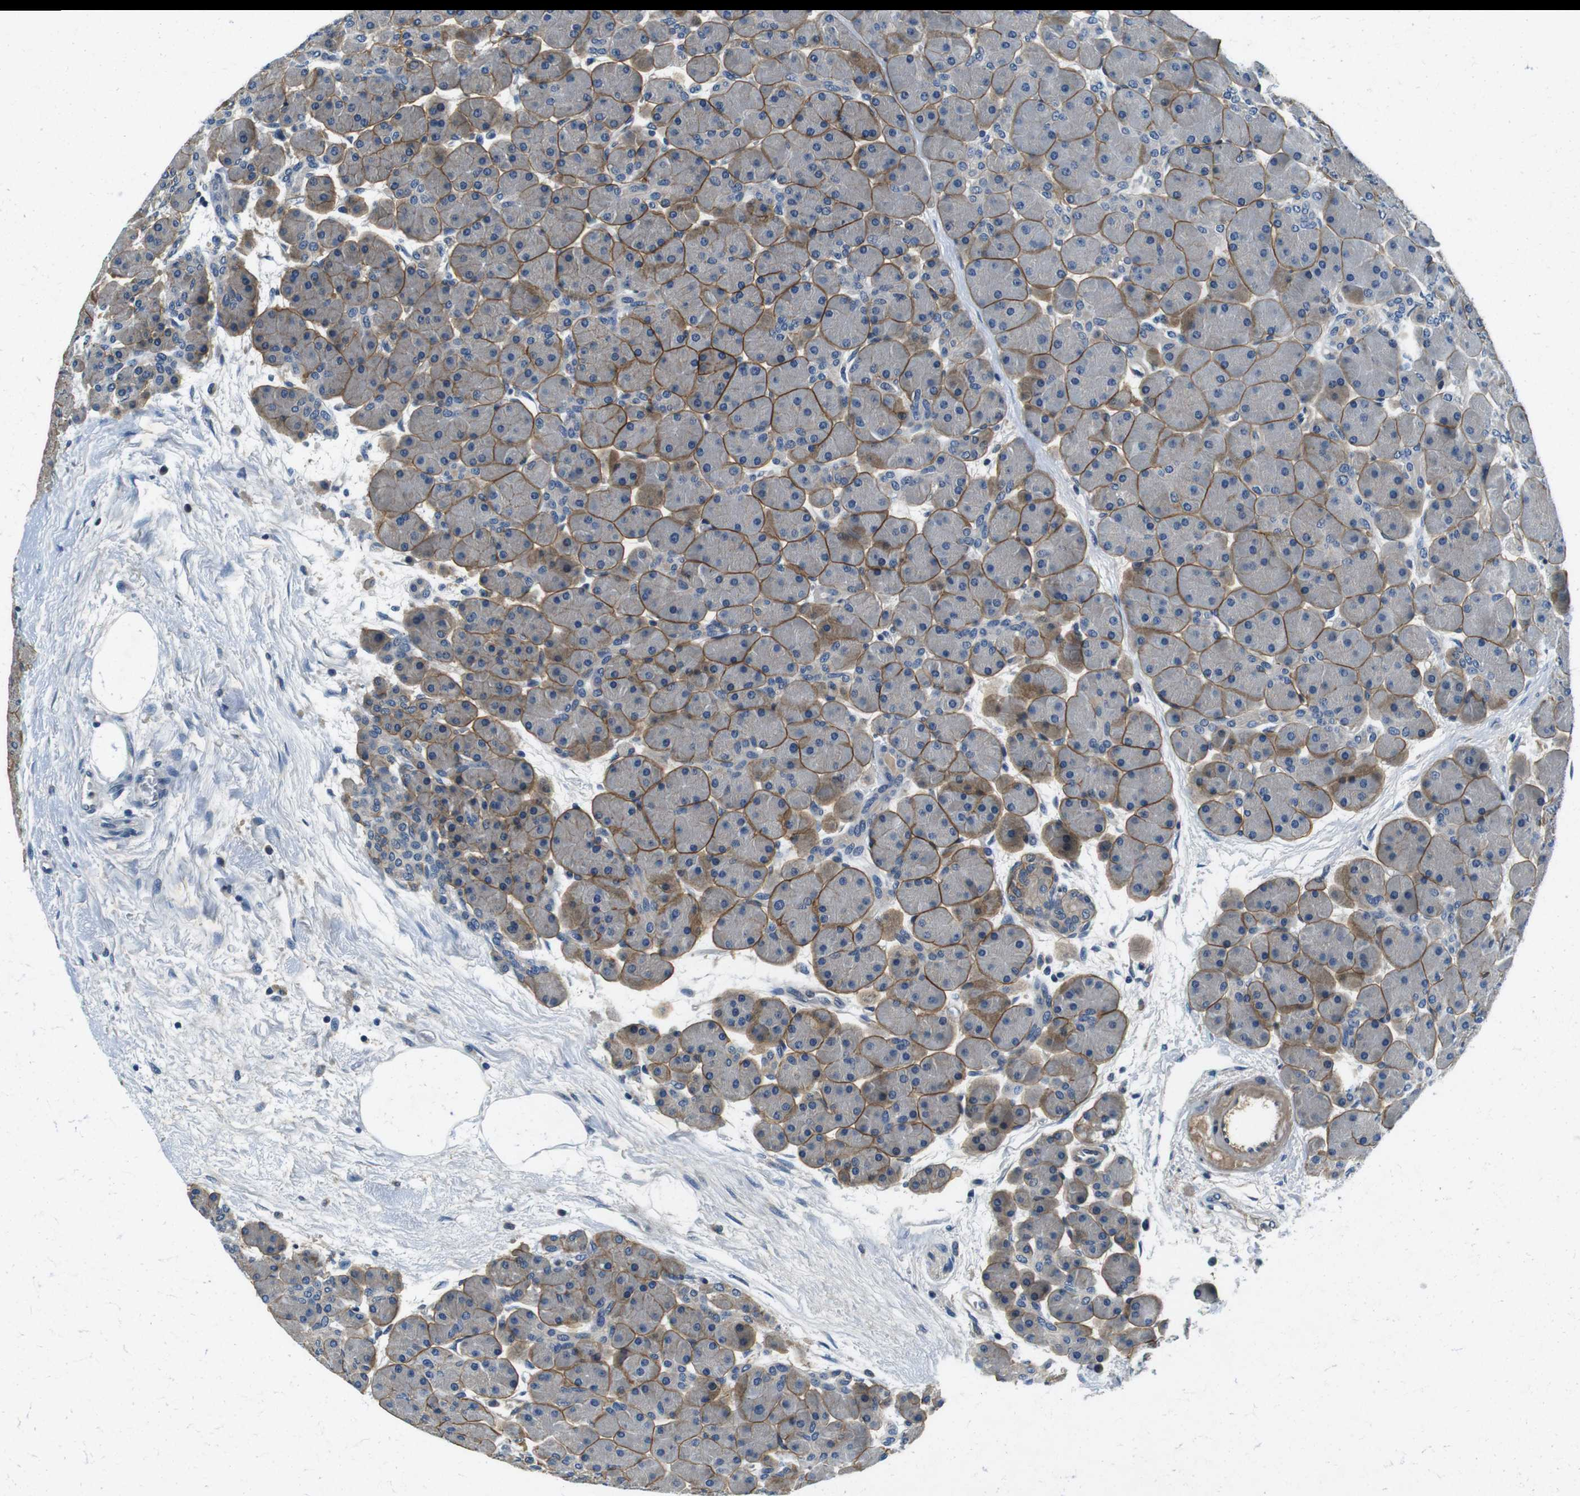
{"staining": {"intensity": "moderate", "quantity": "25%-75%", "location": "cytoplasmic/membranous"}, "tissue": "pancreas", "cell_type": "Exocrine glandular cells", "image_type": "normal", "snomed": [{"axis": "morphology", "description": "Normal tissue, NOS"}, {"axis": "topography", "description": "Pancreas"}], "caption": "A brown stain shows moderate cytoplasmic/membranous staining of a protein in exocrine glandular cells of unremarkable human pancreas.", "gene": "DTNA", "patient": {"sex": "male", "age": 66}}